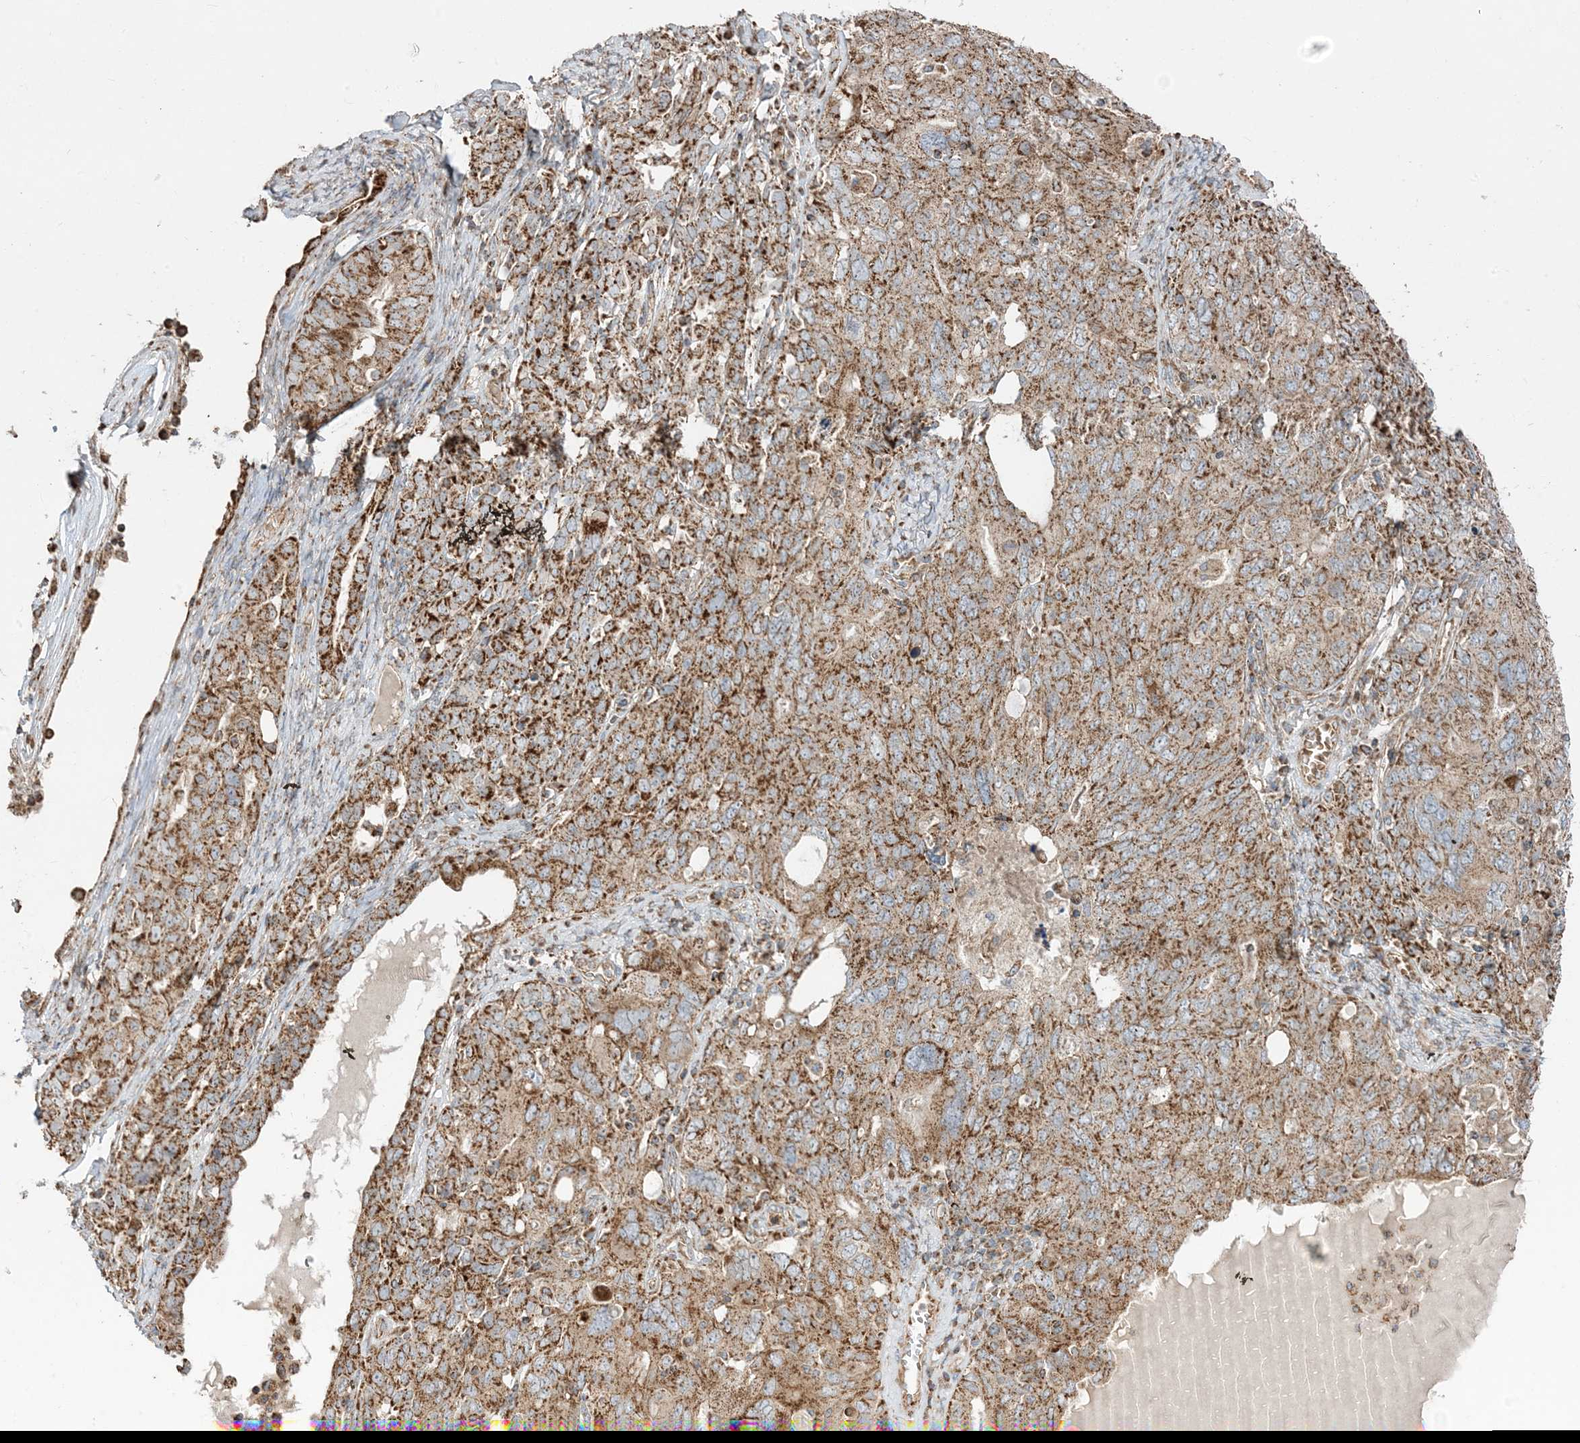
{"staining": {"intensity": "moderate", "quantity": ">75%", "location": "cytoplasmic/membranous"}, "tissue": "ovarian cancer", "cell_type": "Tumor cells", "image_type": "cancer", "snomed": [{"axis": "morphology", "description": "Carcinoma, endometroid"}, {"axis": "topography", "description": "Ovary"}], "caption": "The micrograph demonstrates staining of ovarian endometroid carcinoma, revealing moderate cytoplasmic/membranous protein positivity (brown color) within tumor cells.", "gene": "AARS2", "patient": {"sex": "female", "age": 62}}